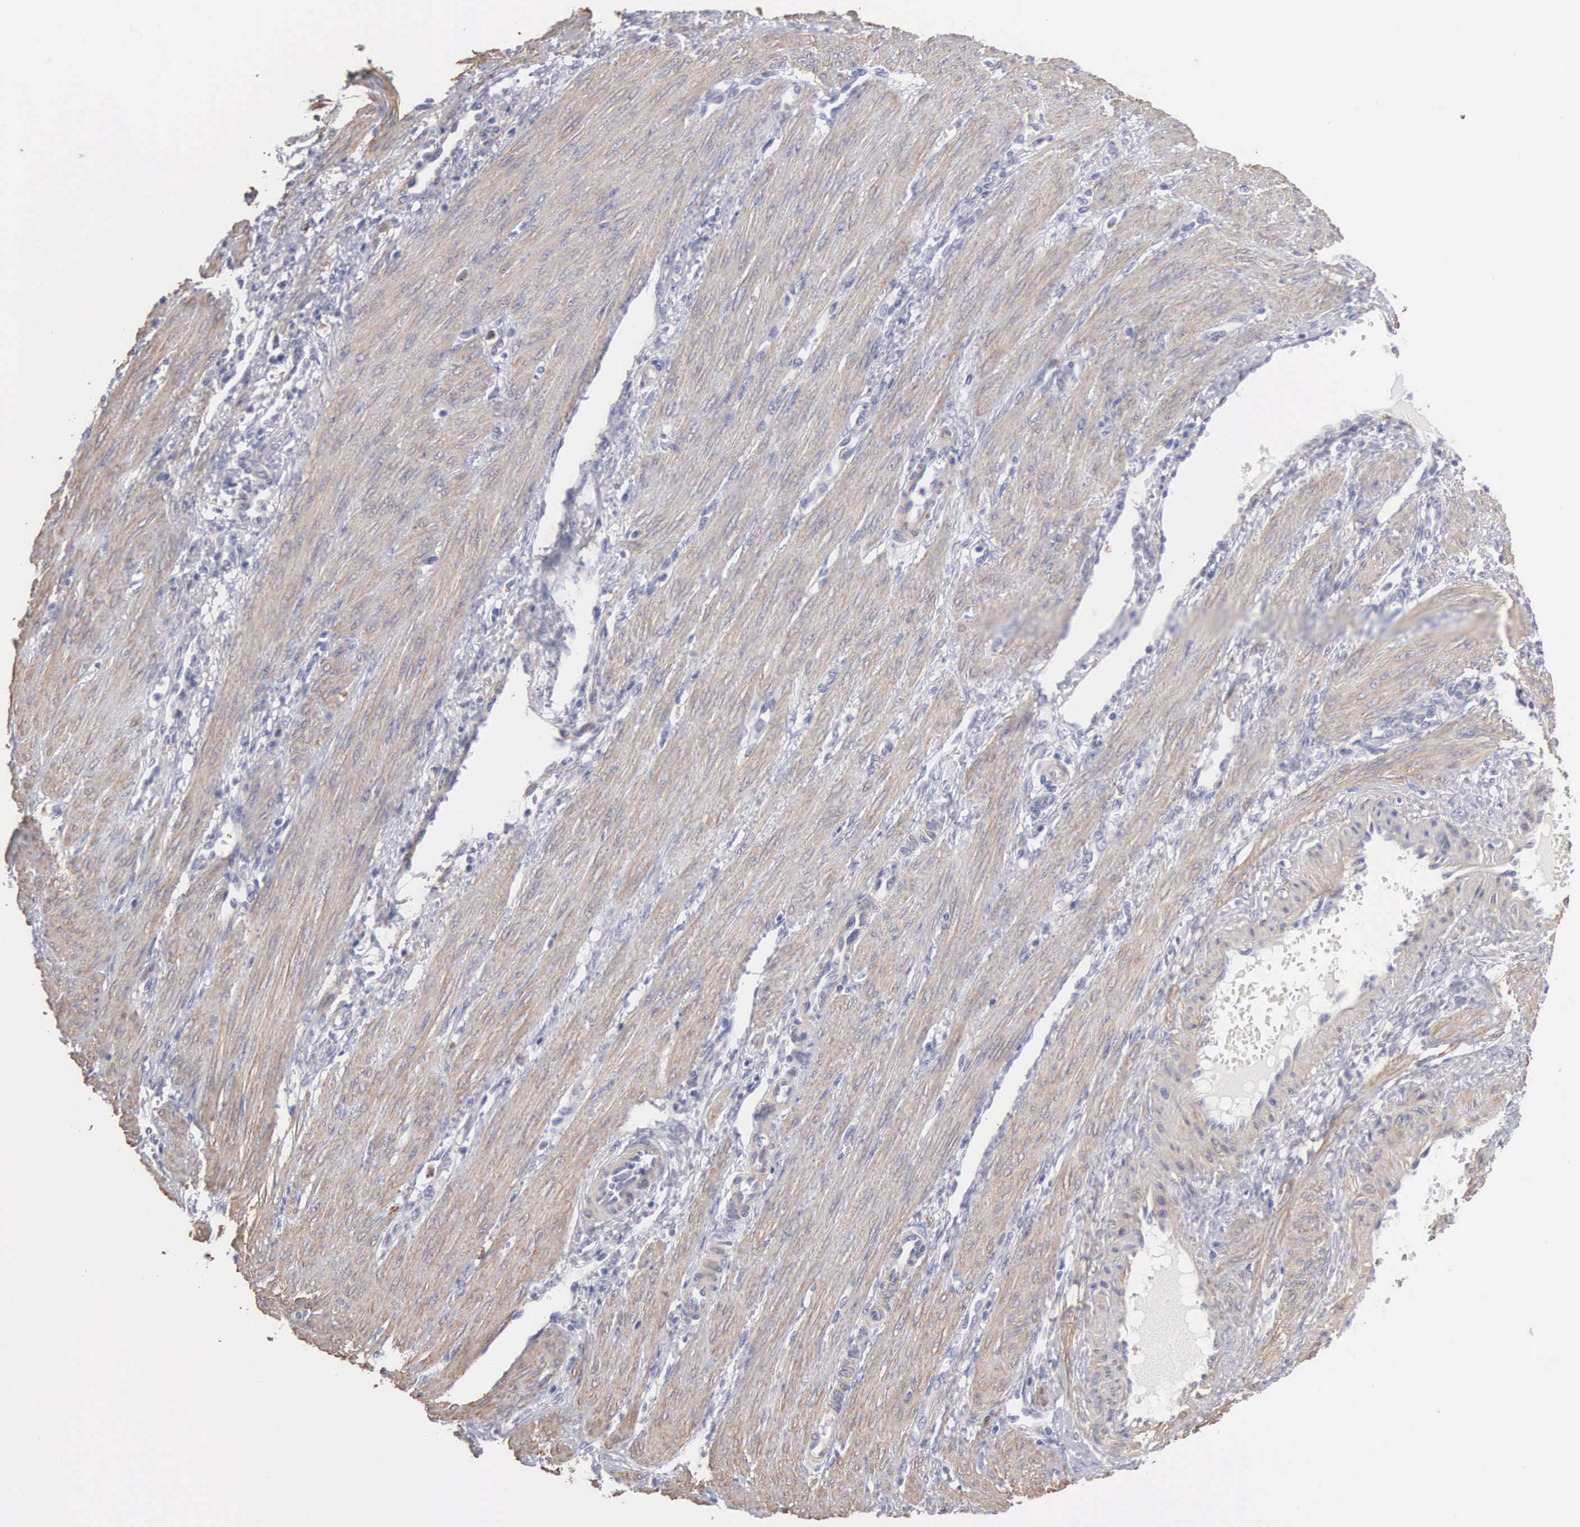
{"staining": {"intensity": "negative", "quantity": "none", "location": "none"}, "tissue": "endometrial cancer", "cell_type": "Tumor cells", "image_type": "cancer", "snomed": [{"axis": "morphology", "description": "Adenocarcinoma, NOS"}, {"axis": "topography", "description": "Endometrium"}], "caption": "Tumor cells are negative for protein expression in human adenocarcinoma (endometrial). Brightfield microscopy of IHC stained with DAB (brown) and hematoxylin (blue), captured at high magnification.", "gene": "ELFN2", "patient": {"sex": "female", "age": 51}}